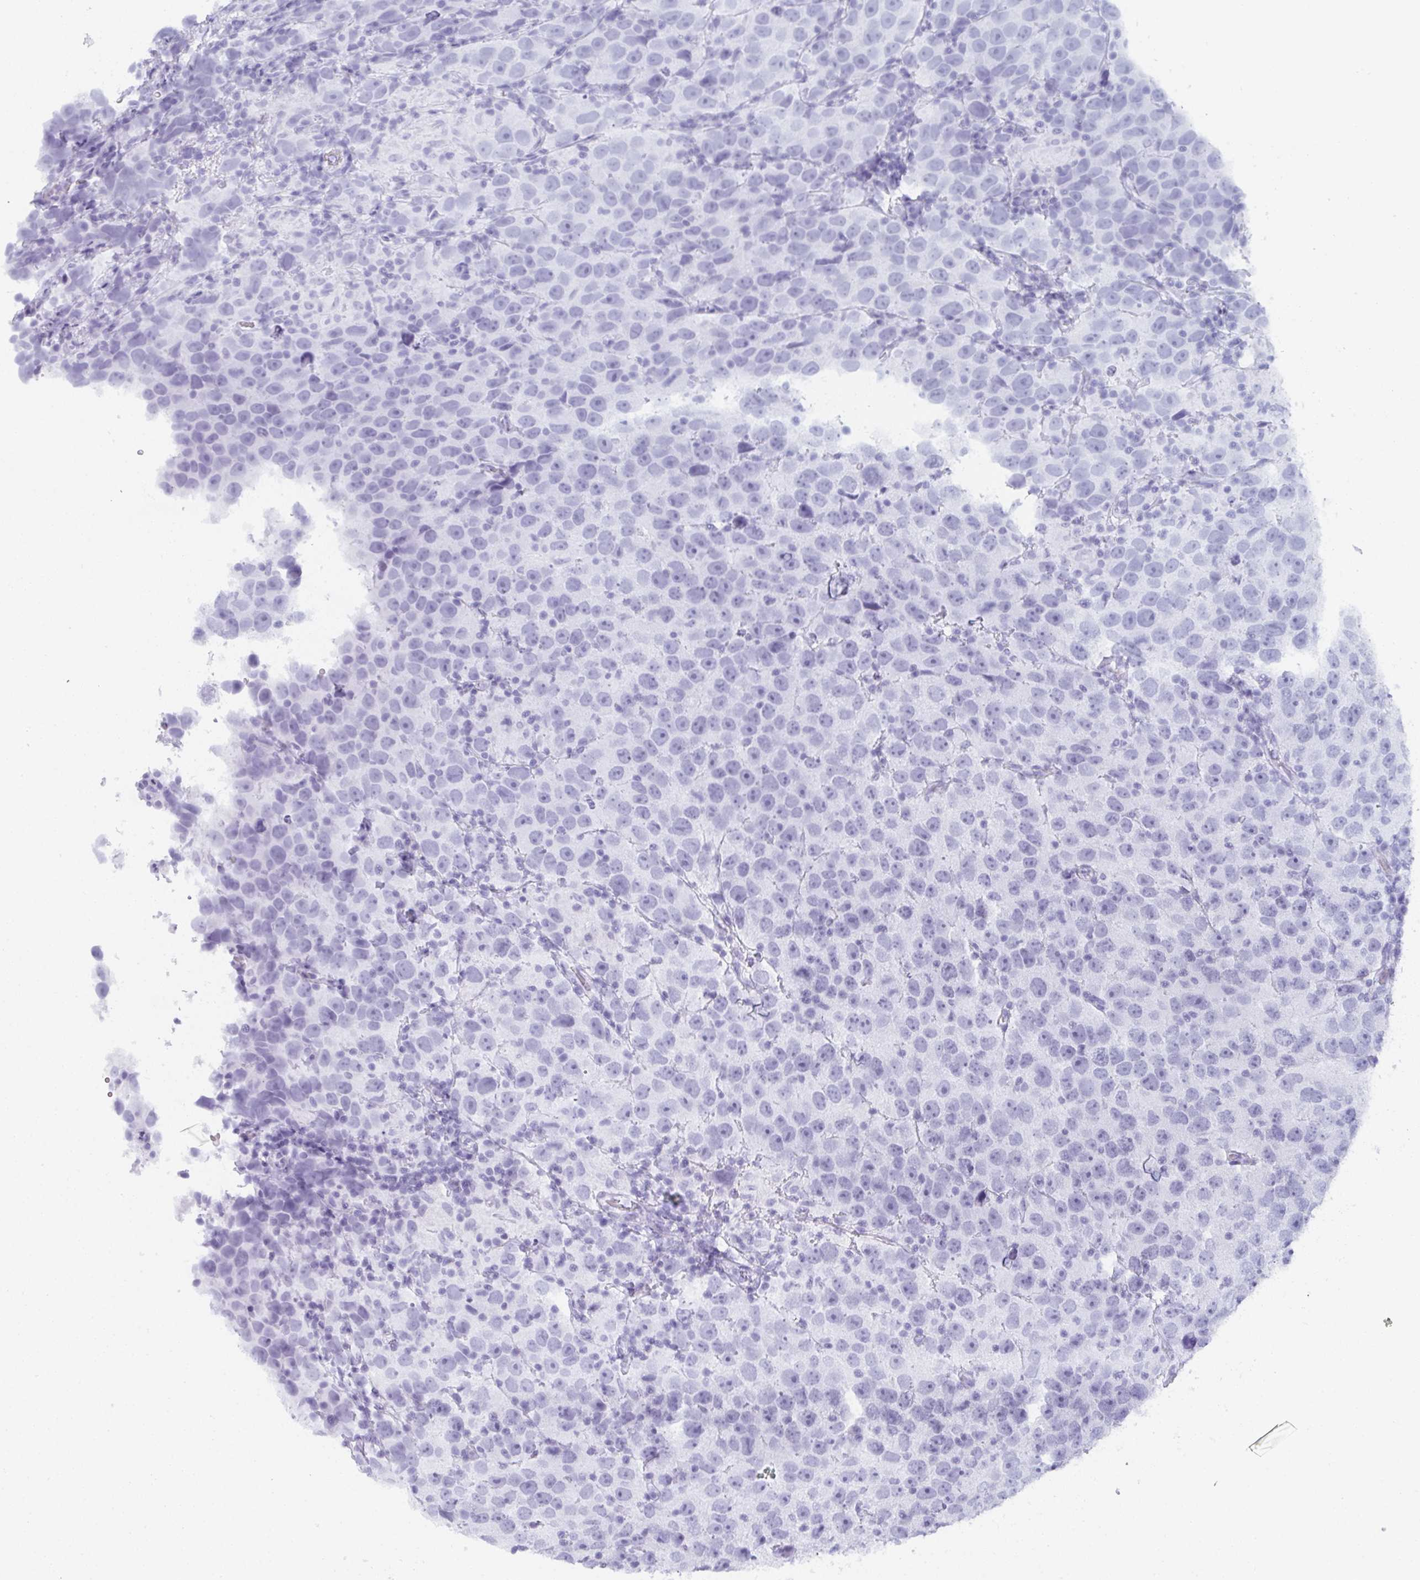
{"staining": {"intensity": "negative", "quantity": "none", "location": "none"}, "tissue": "testis cancer", "cell_type": "Tumor cells", "image_type": "cancer", "snomed": [{"axis": "morphology", "description": "Seminoma, NOS"}, {"axis": "topography", "description": "Testis"}], "caption": "The IHC histopathology image has no significant staining in tumor cells of testis cancer (seminoma) tissue.", "gene": "PYCR3", "patient": {"sex": "male", "age": 26}}